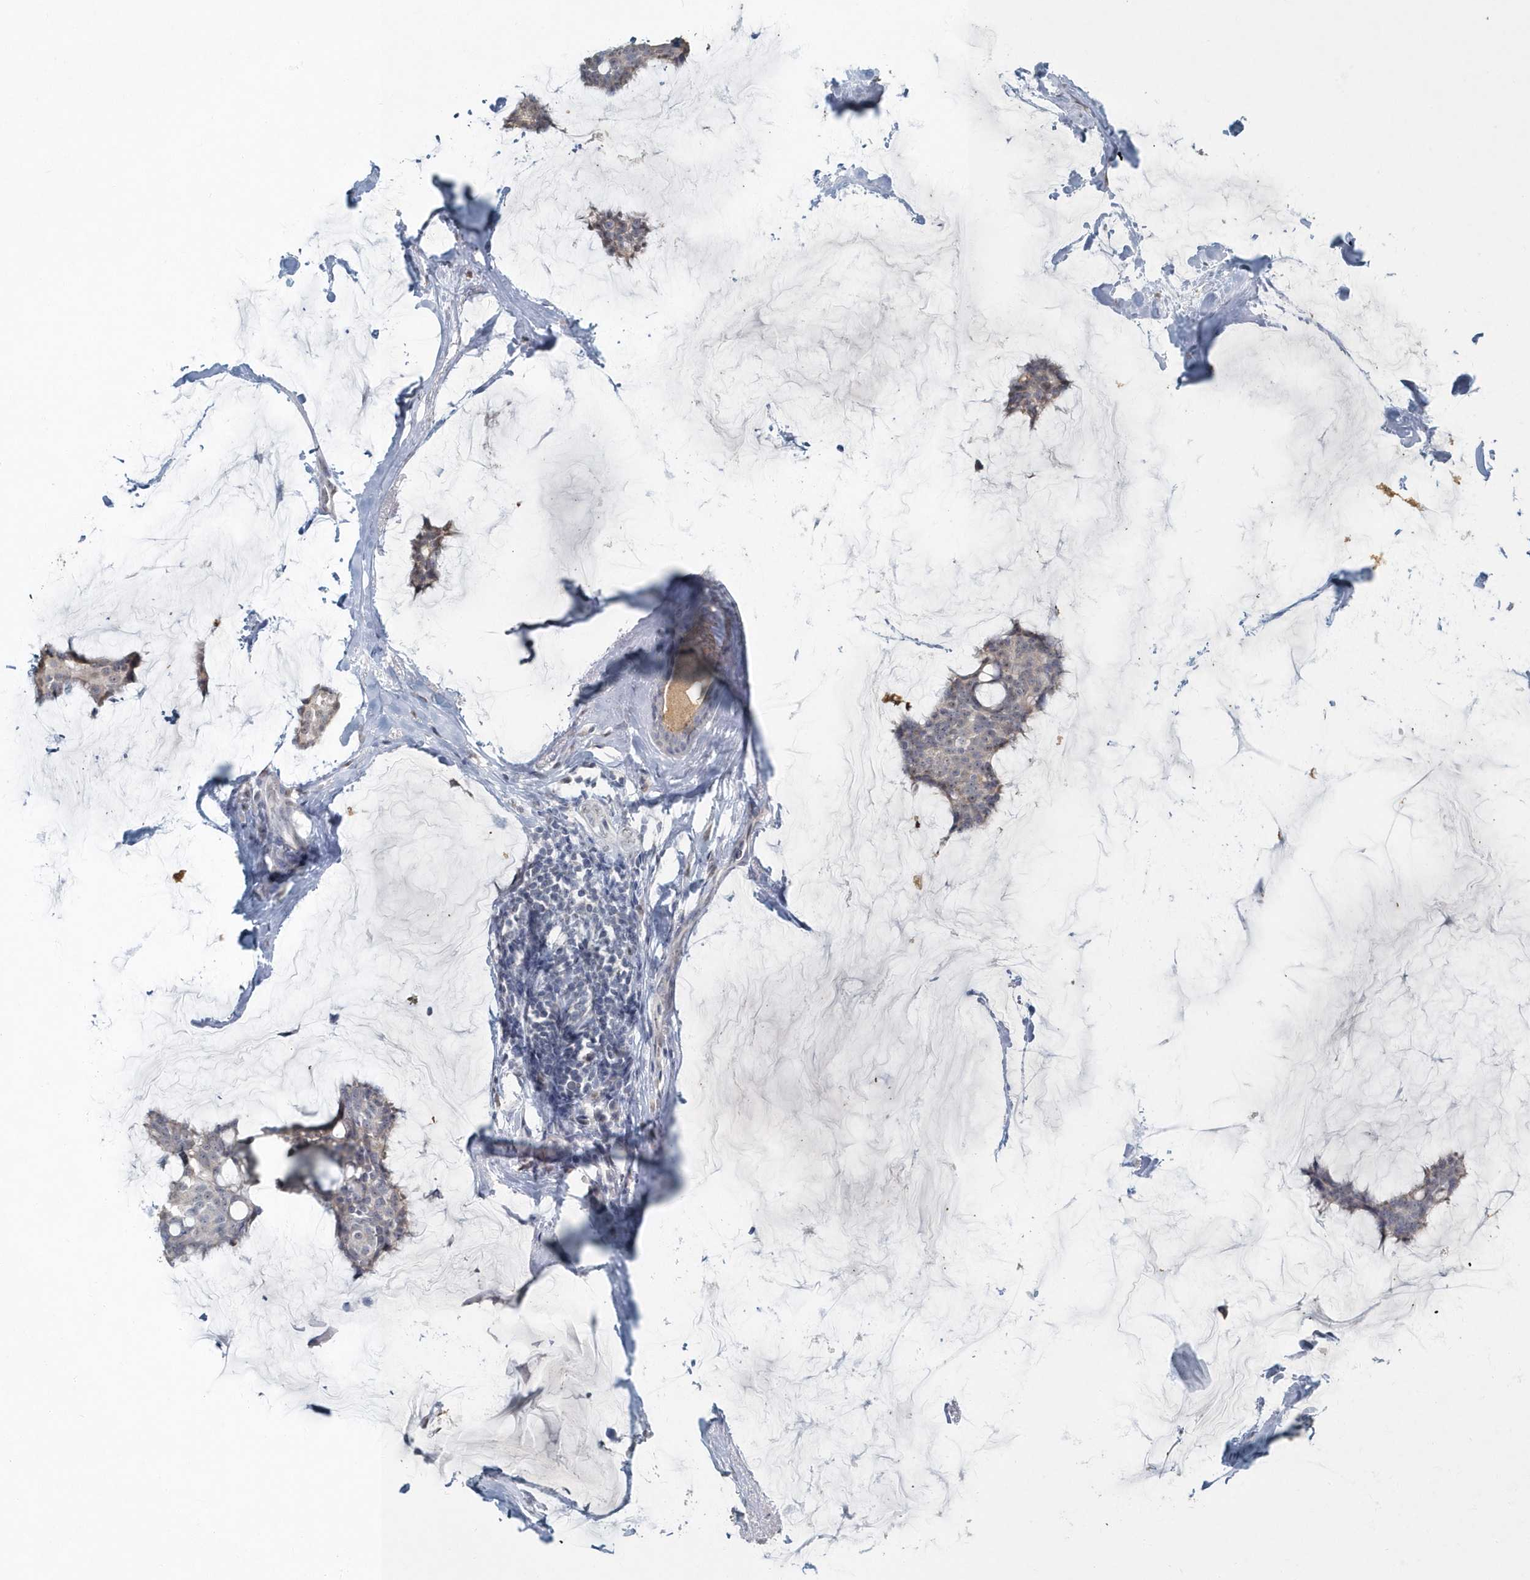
{"staining": {"intensity": "weak", "quantity": "25%-75%", "location": "cytoplasmic/membranous"}, "tissue": "breast cancer", "cell_type": "Tumor cells", "image_type": "cancer", "snomed": [{"axis": "morphology", "description": "Duct carcinoma"}, {"axis": "topography", "description": "Breast"}], "caption": "IHC micrograph of neoplastic tissue: breast invasive ductal carcinoma stained using immunohistochemistry (IHC) reveals low levels of weak protein expression localized specifically in the cytoplasmic/membranous of tumor cells, appearing as a cytoplasmic/membranous brown color.", "gene": "MYOT", "patient": {"sex": "female", "age": 93}}